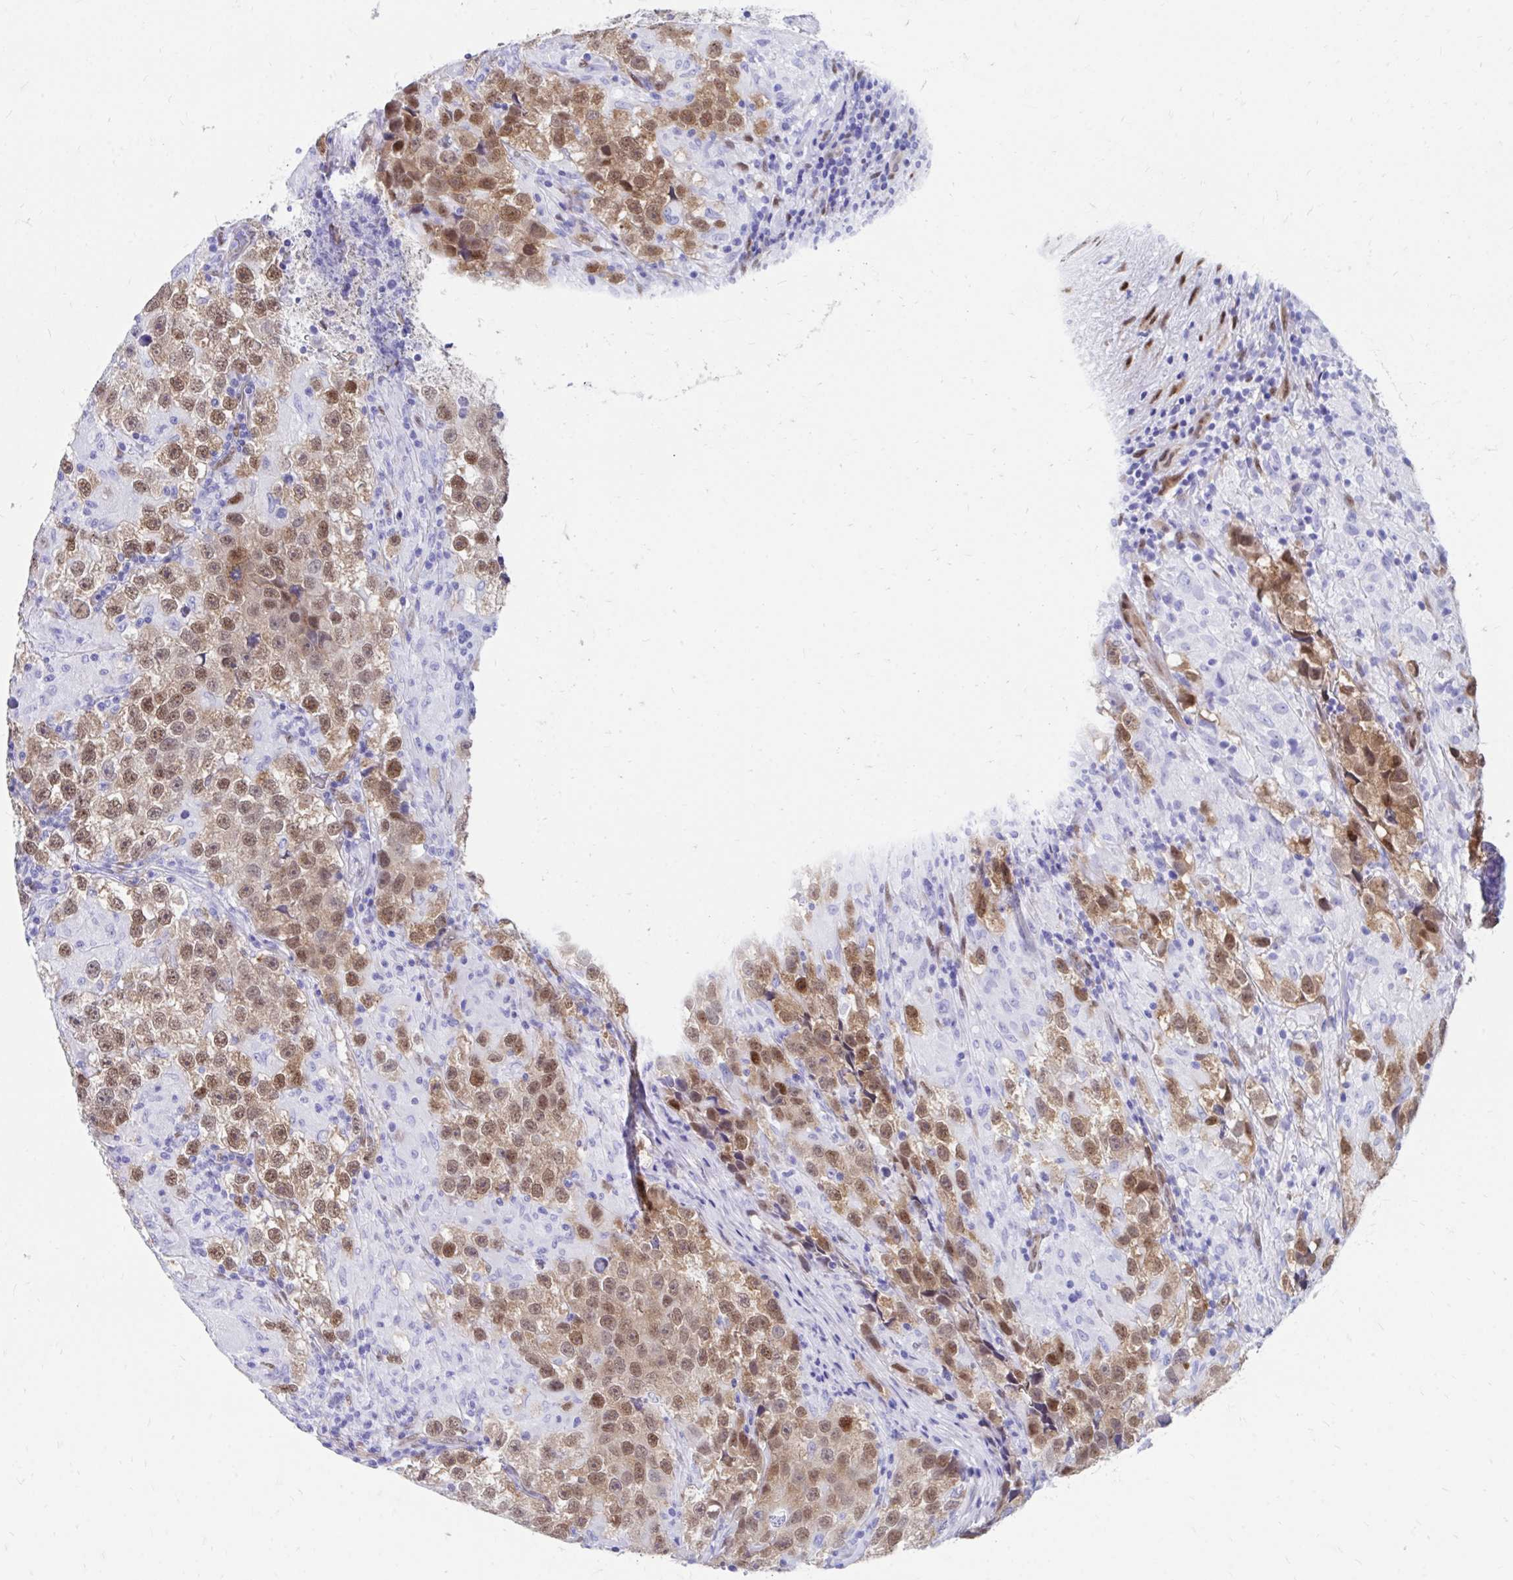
{"staining": {"intensity": "moderate", "quantity": ">75%", "location": "cytoplasmic/membranous,nuclear"}, "tissue": "testis cancer", "cell_type": "Tumor cells", "image_type": "cancer", "snomed": [{"axis": "morphology", "description": "Seminoma, NOS"}, {"axis": "topography", "description": "Testis"}], "caption": "There is medium levels of moderate cytoplasmic/membranous and nuclear expression in tumor cells of testis cancer, as demonstrated by immunohistochemical staining (brown color).", "gene": "RBPMS", "patient": {"sex": "male", "age": 46}}